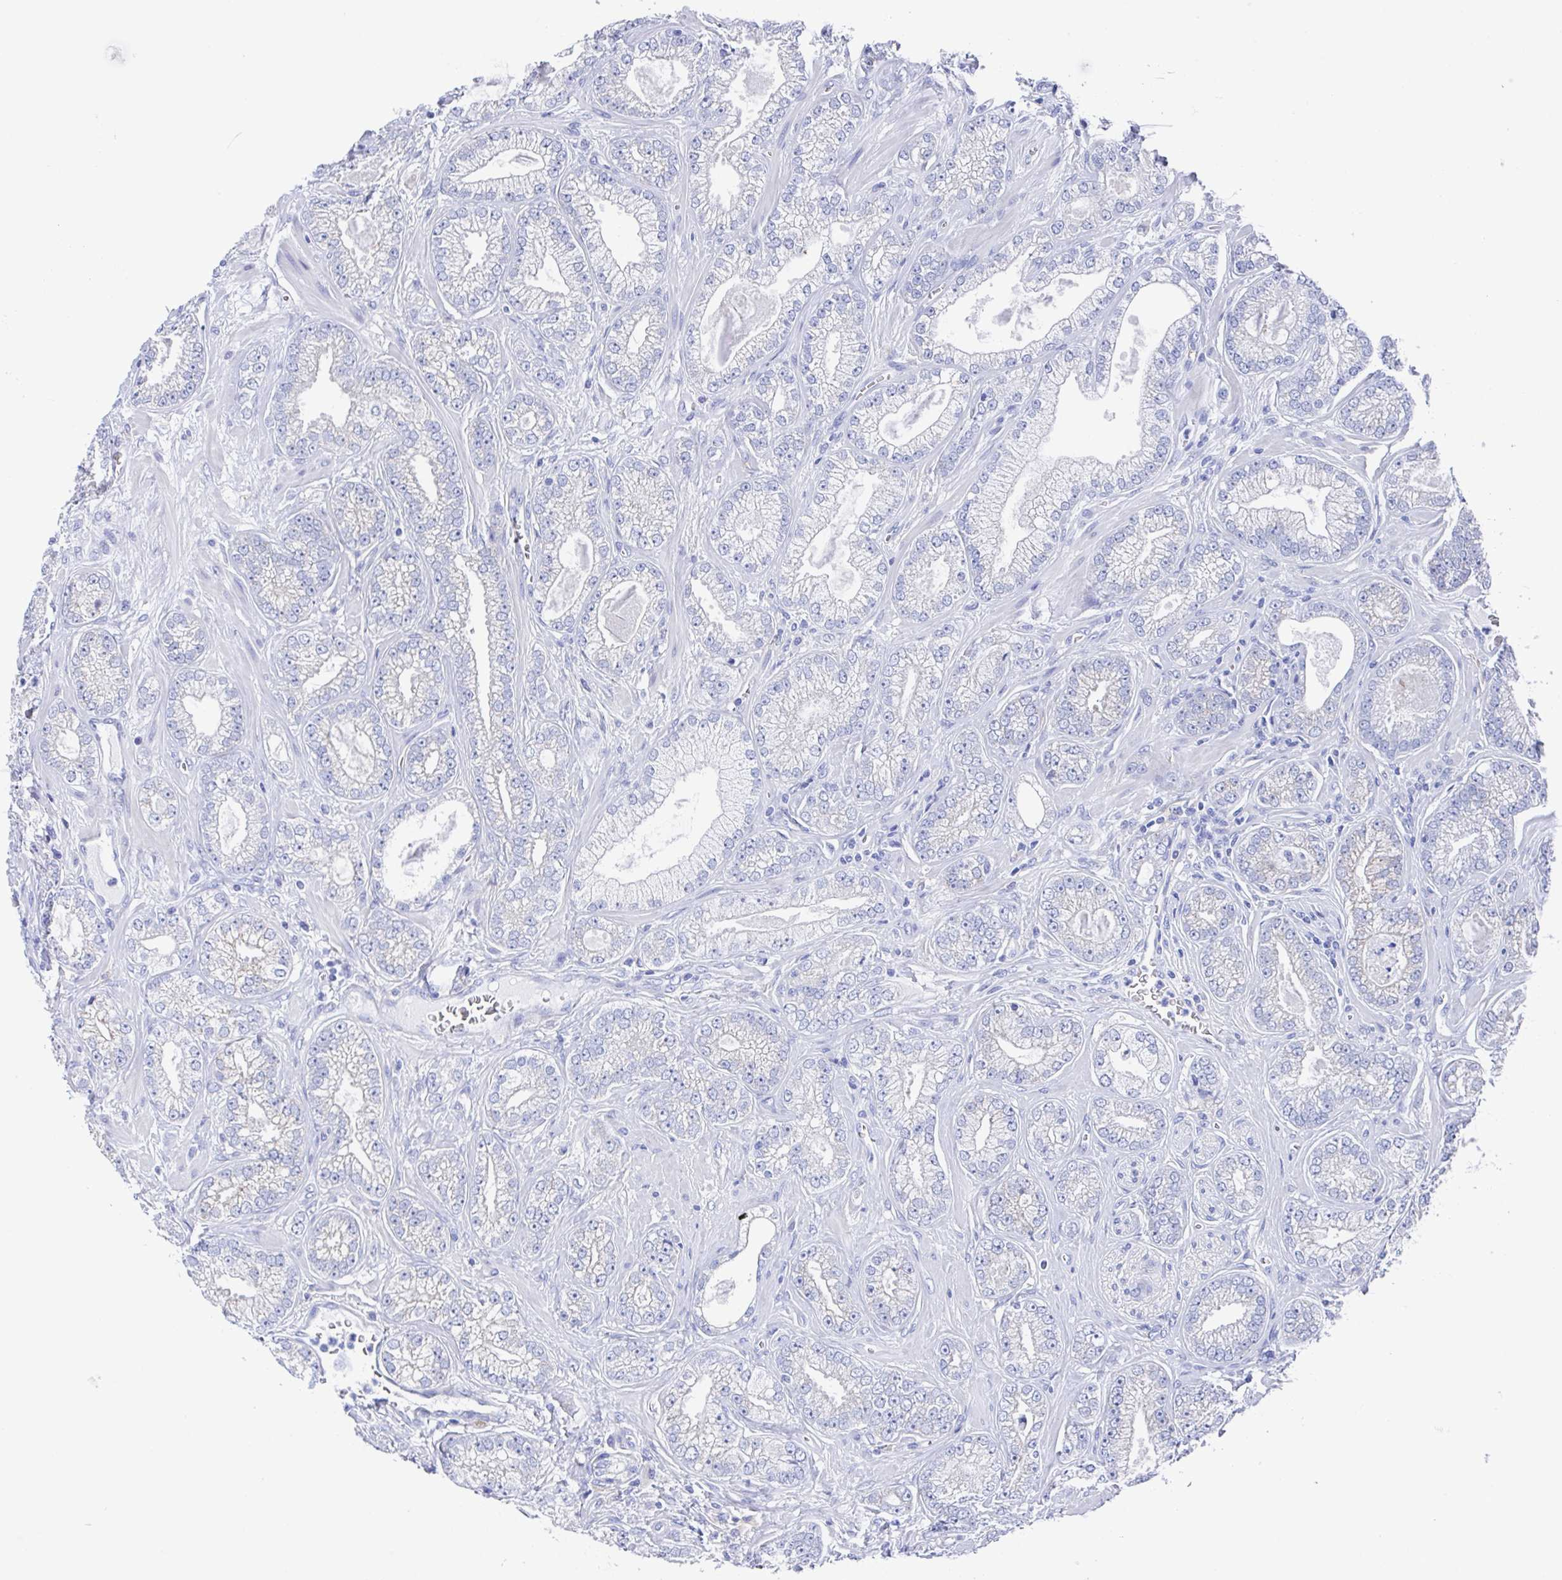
{"staining": {"intensity": "negative", "quantity": "none", "location": "none"}, "tissue": "prostate cancer", "cell_type": "Tumor cells", "image_type": "cancer", "snomed": [{"axis": "morphology", "description": "Adenocarcinoma, High grade"}, {"axis": "topography", "description": "Prostate"}], "caption": "IHC of human prostate cancer shows no staining in tumor cells. (DAB immunohistochemistry (IHC) with hematoxylin counter stain).", "gene": "FCGR3A", "patient": {"sex": "male", "age": 66}}